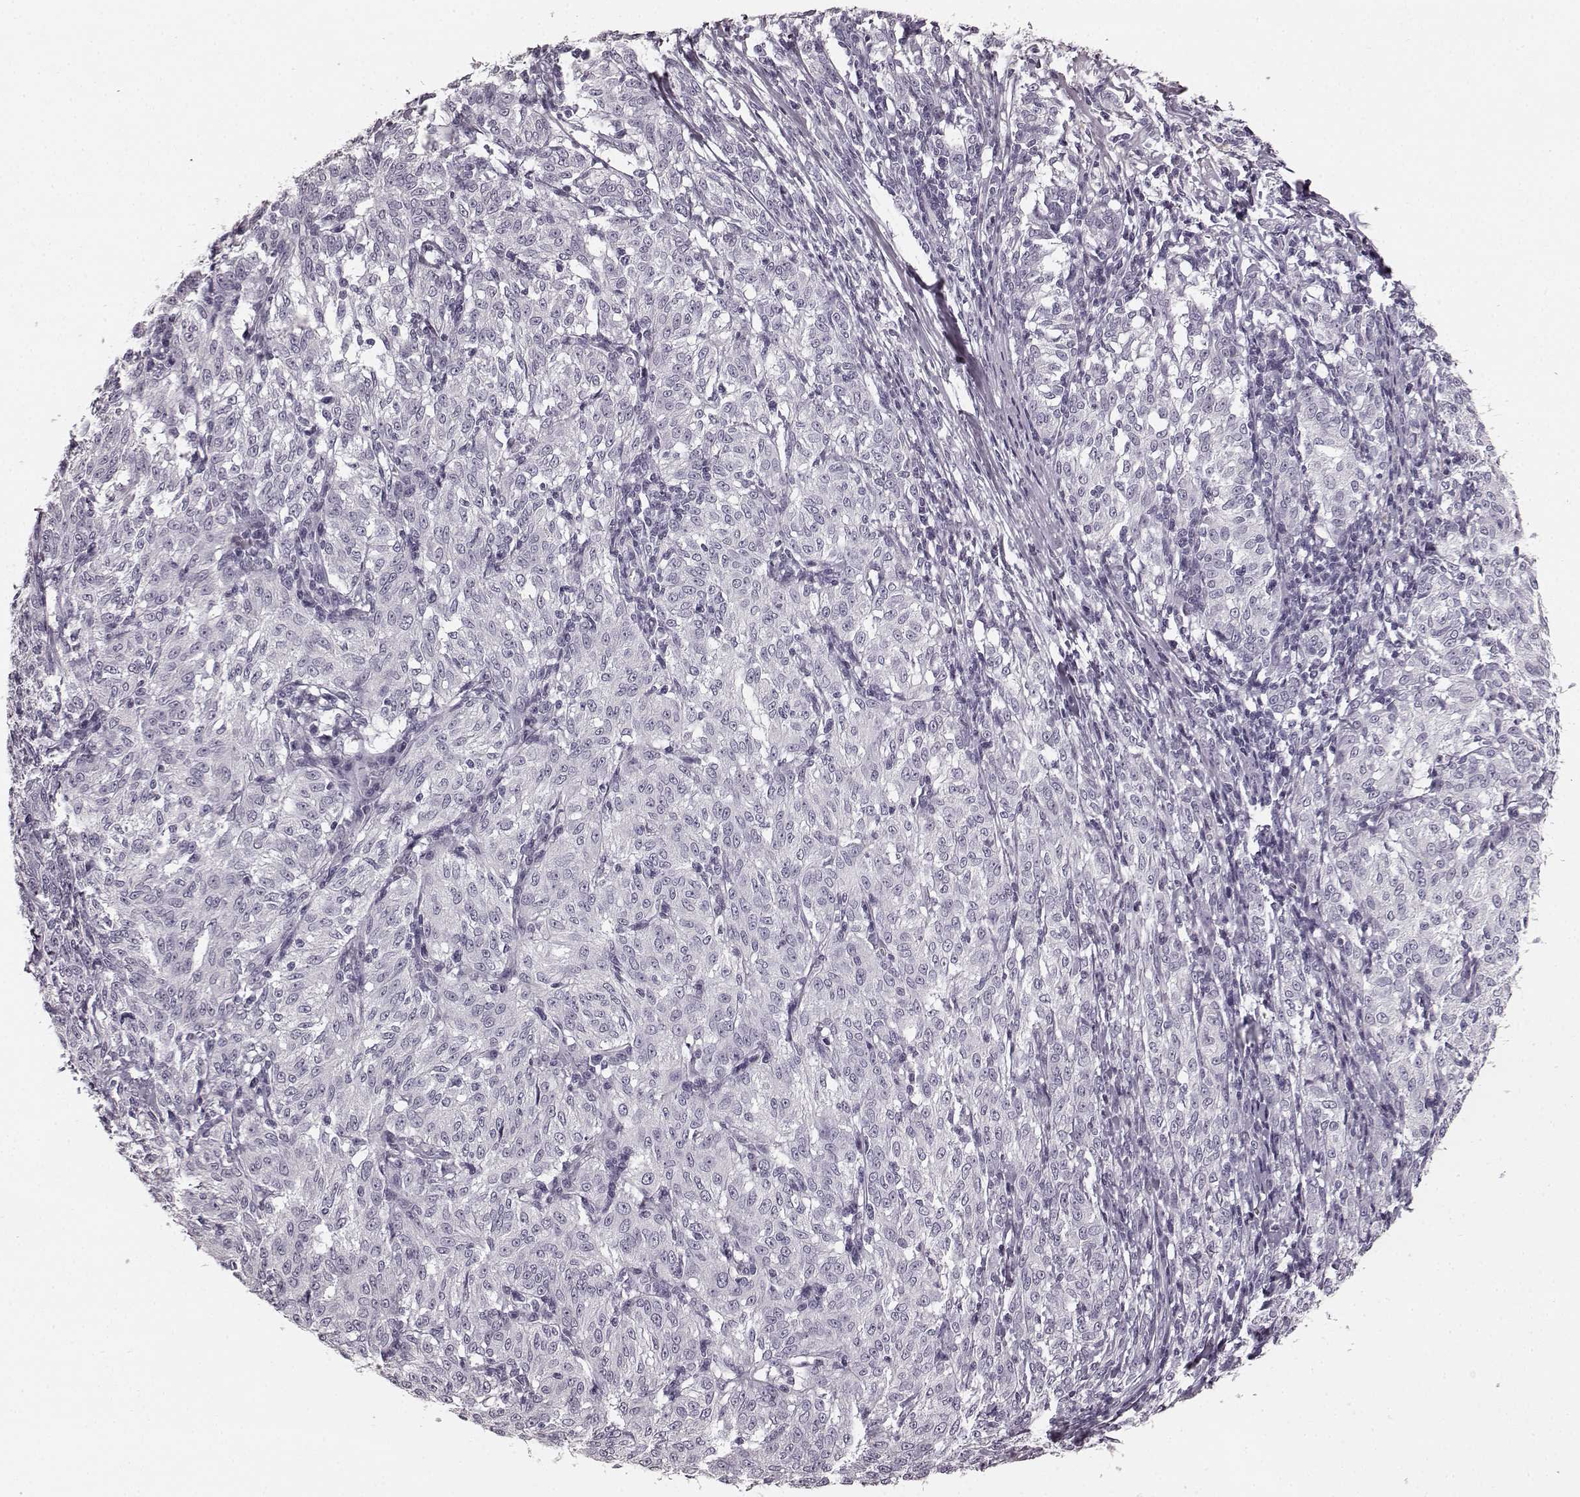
{"staining": {"intensity": "negative", "quantity": "none", "location": "none"}, "tissue": "melanoma", "cell_type": "Tumor cells", "image_type": "cancer", "snomed": [{"axis": "morphology", "description": "Malignant melanoma, NOS"}, {"axis": "topography", "description": "Skin"}], "caption": "This is an immunohistochemistry photomicrograph of human malignant melanoma. There is no positivity in tumor cells.", "gene": "TMPRSS15", "patient": {"sex": "female", "age": 72}}